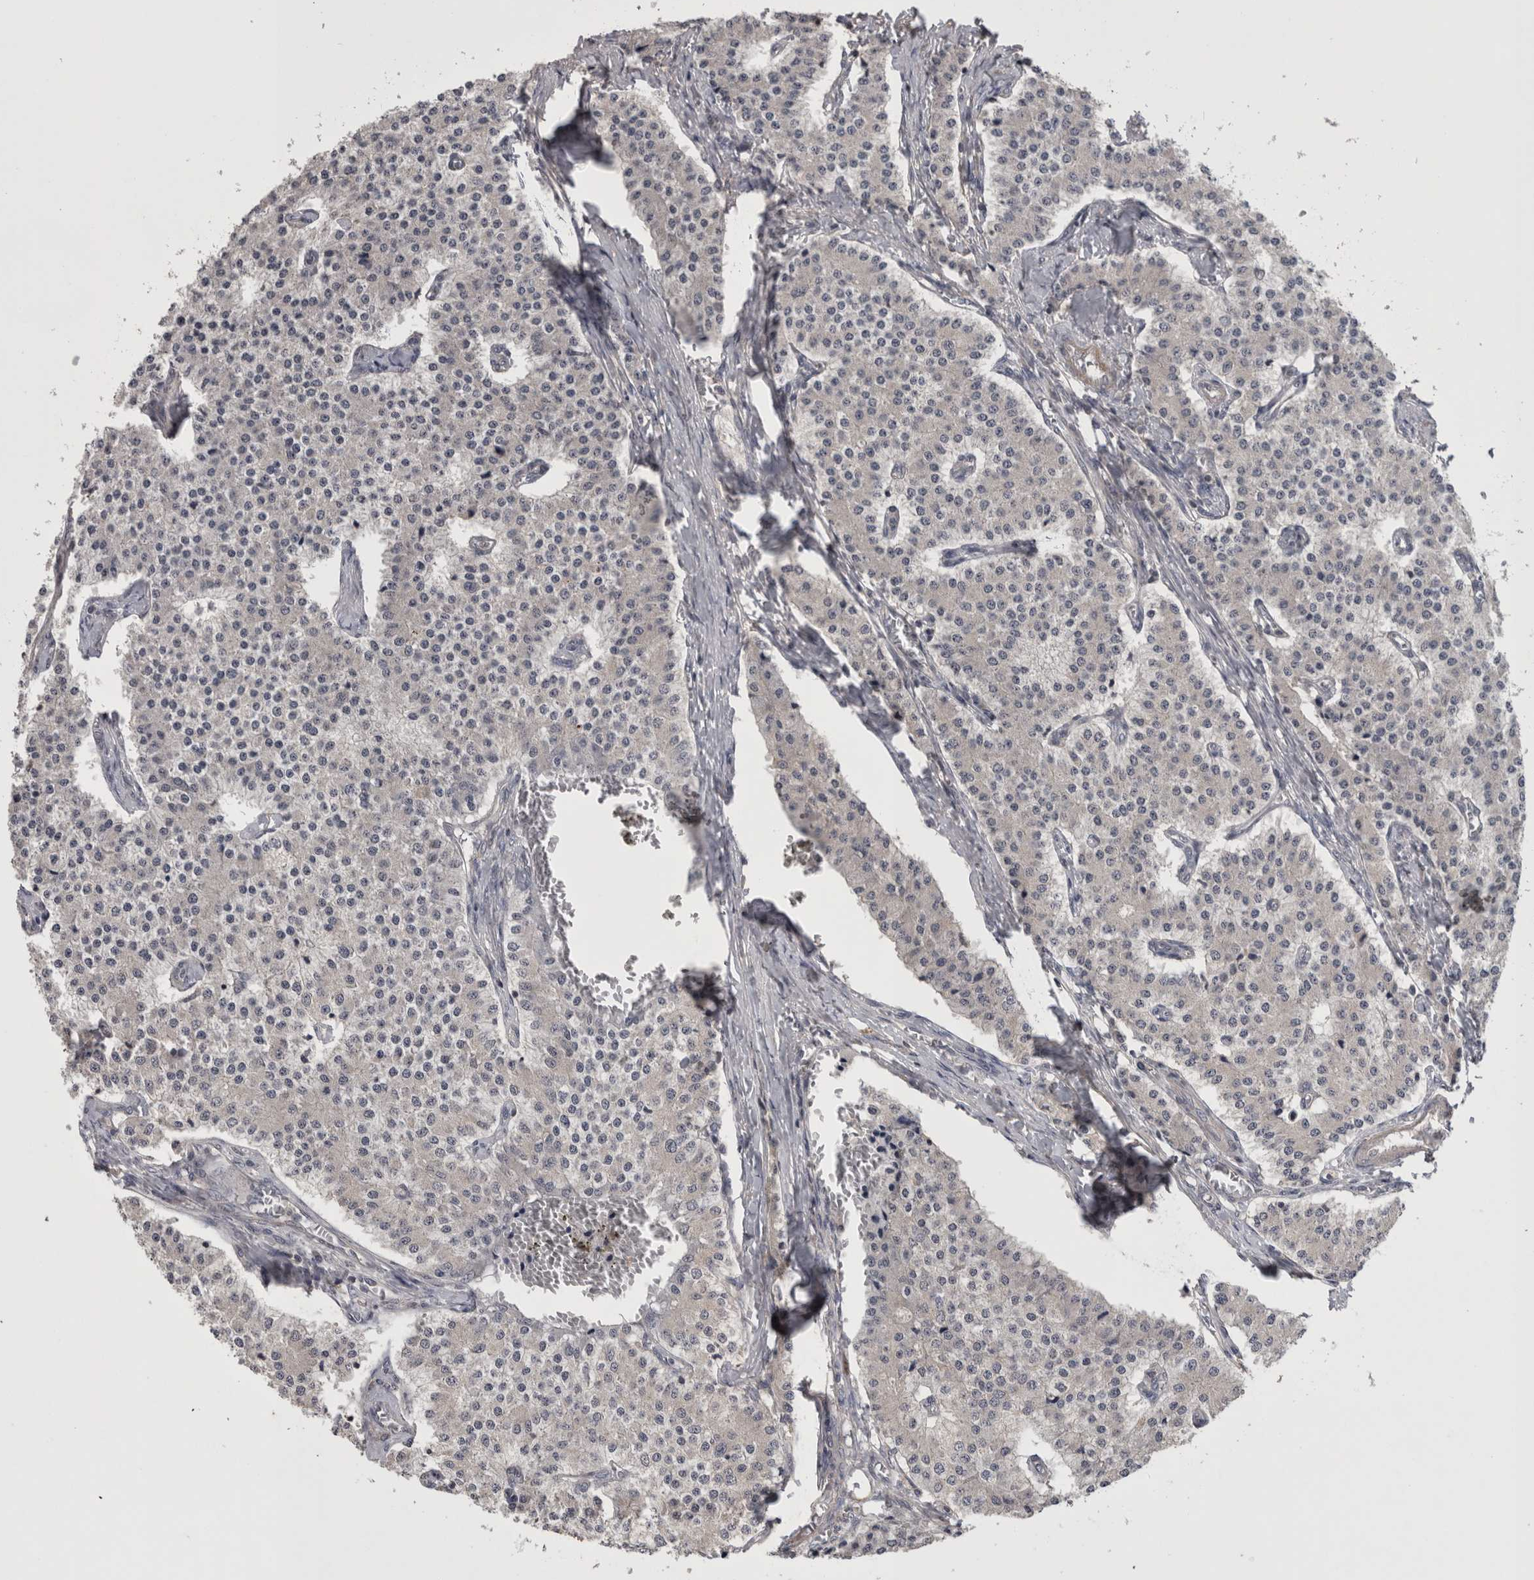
{"staining": {"intensity": "negative", "quantity": "none", "location": "none"}, "tissue": "carcinoid", "cell_type": "Tumor cells", "image_type": "cancer", "snomed": [{"axis": "morphology", "description": "Carcinoid, malignant, NOS"}, {"axis": "topography", "description": "Colon"}], "caption": "Immunohistochemistry of carcinoid demonstrates no staining in tumor cells.", "gene": "ZNF114", "patient": {"sex": "female", "age": 52}}